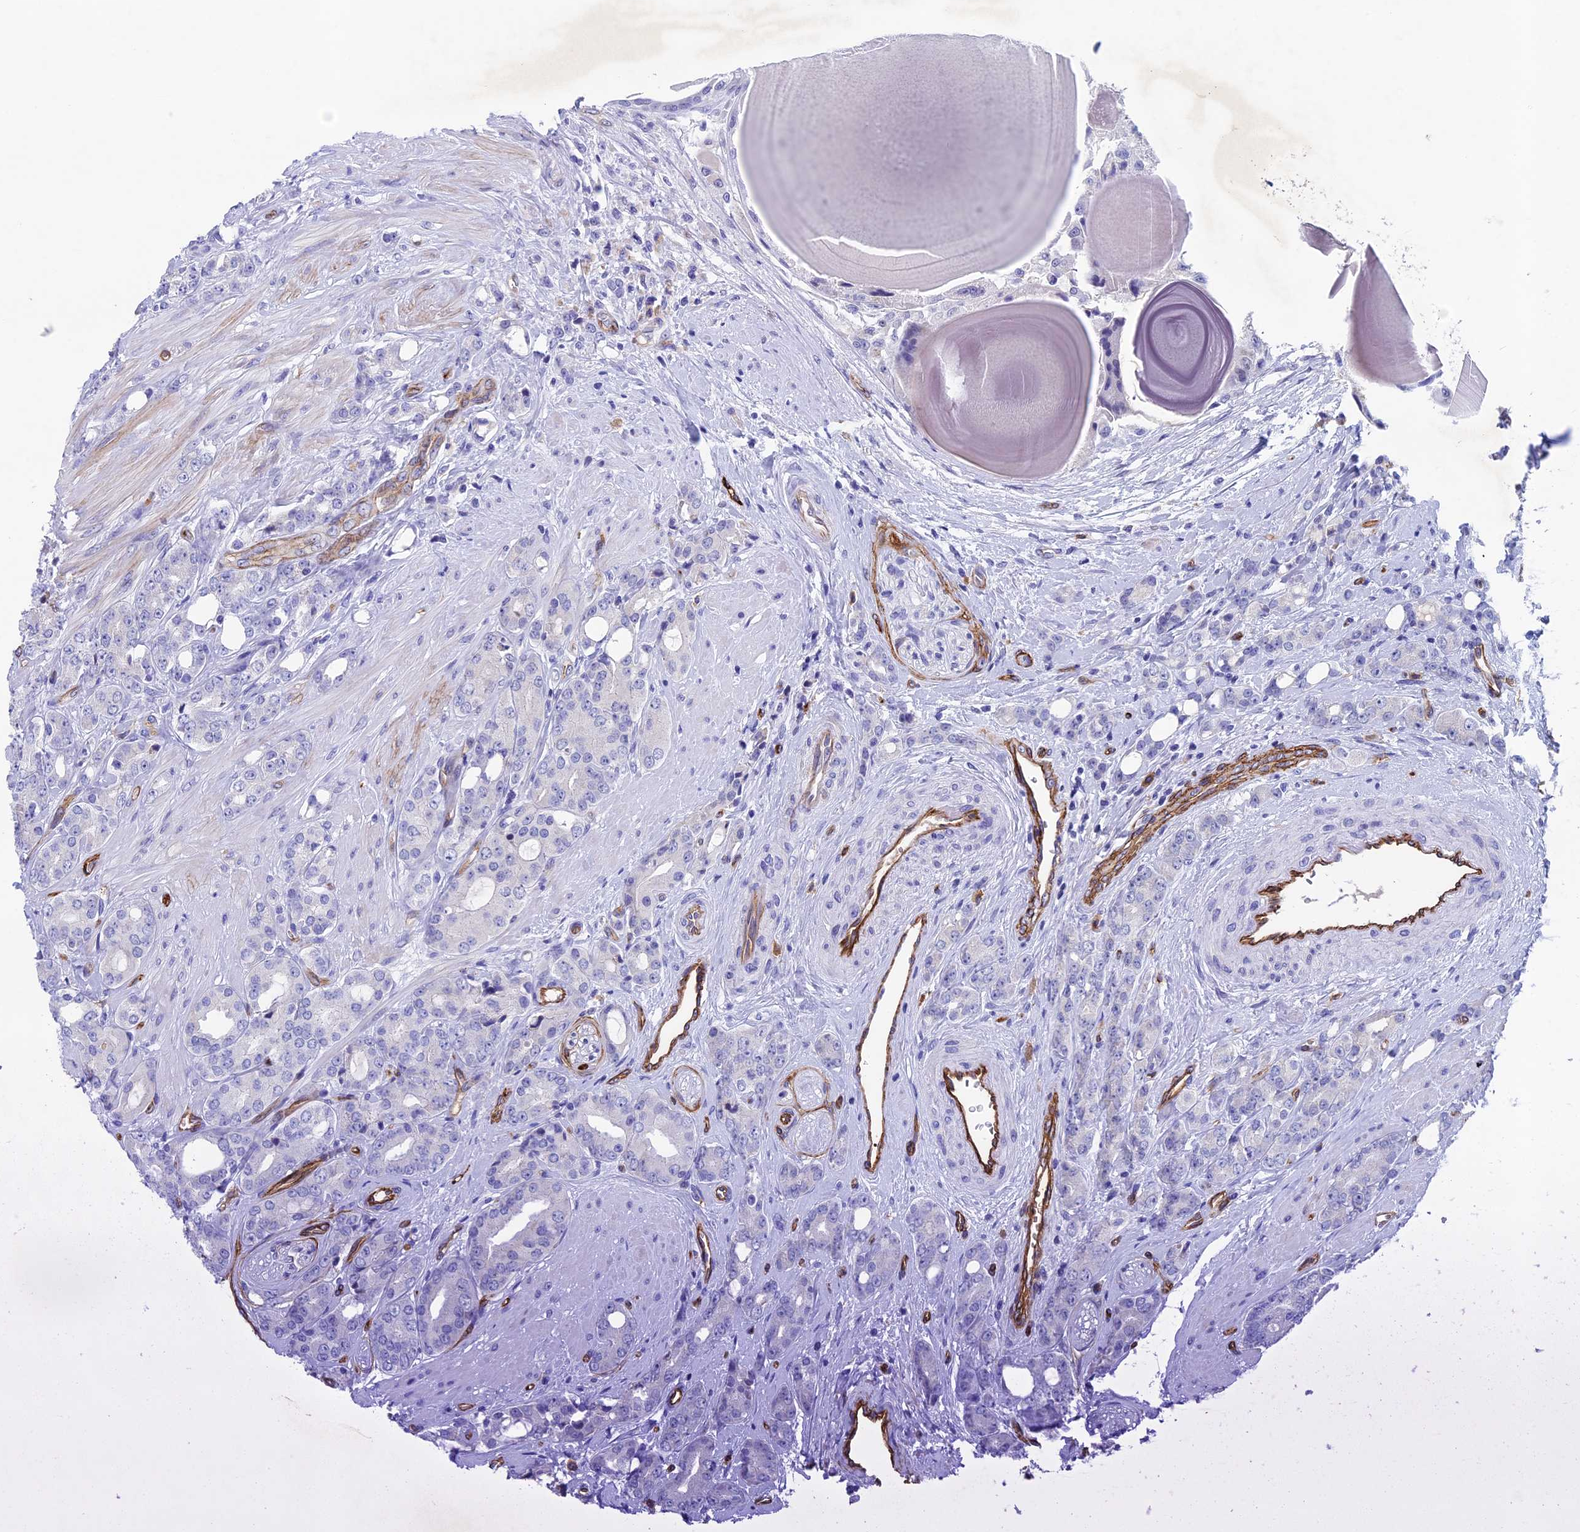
{"staining": {"intensity": "negative", "quantity": "none", "location": "none"}, "tissue": "prostate cancer", "cell_type": "Tumor cells", "image_type": "cancer", "snomed": [{"axis": "morphology", "description": "Adenocarcinoma, High grade"}, {"axis": "topography", "description": "Prostate"}], "caption": "Immunohistochemistry photomicrograph of neoplastic tissue: human prostate cancer stained with DAB (3,3'-diaminobenzidine) exhibits no significant protein positivity in tumor cells.", "gene": "INSYN1", "patient": {"sex": "male", "age": 62}}